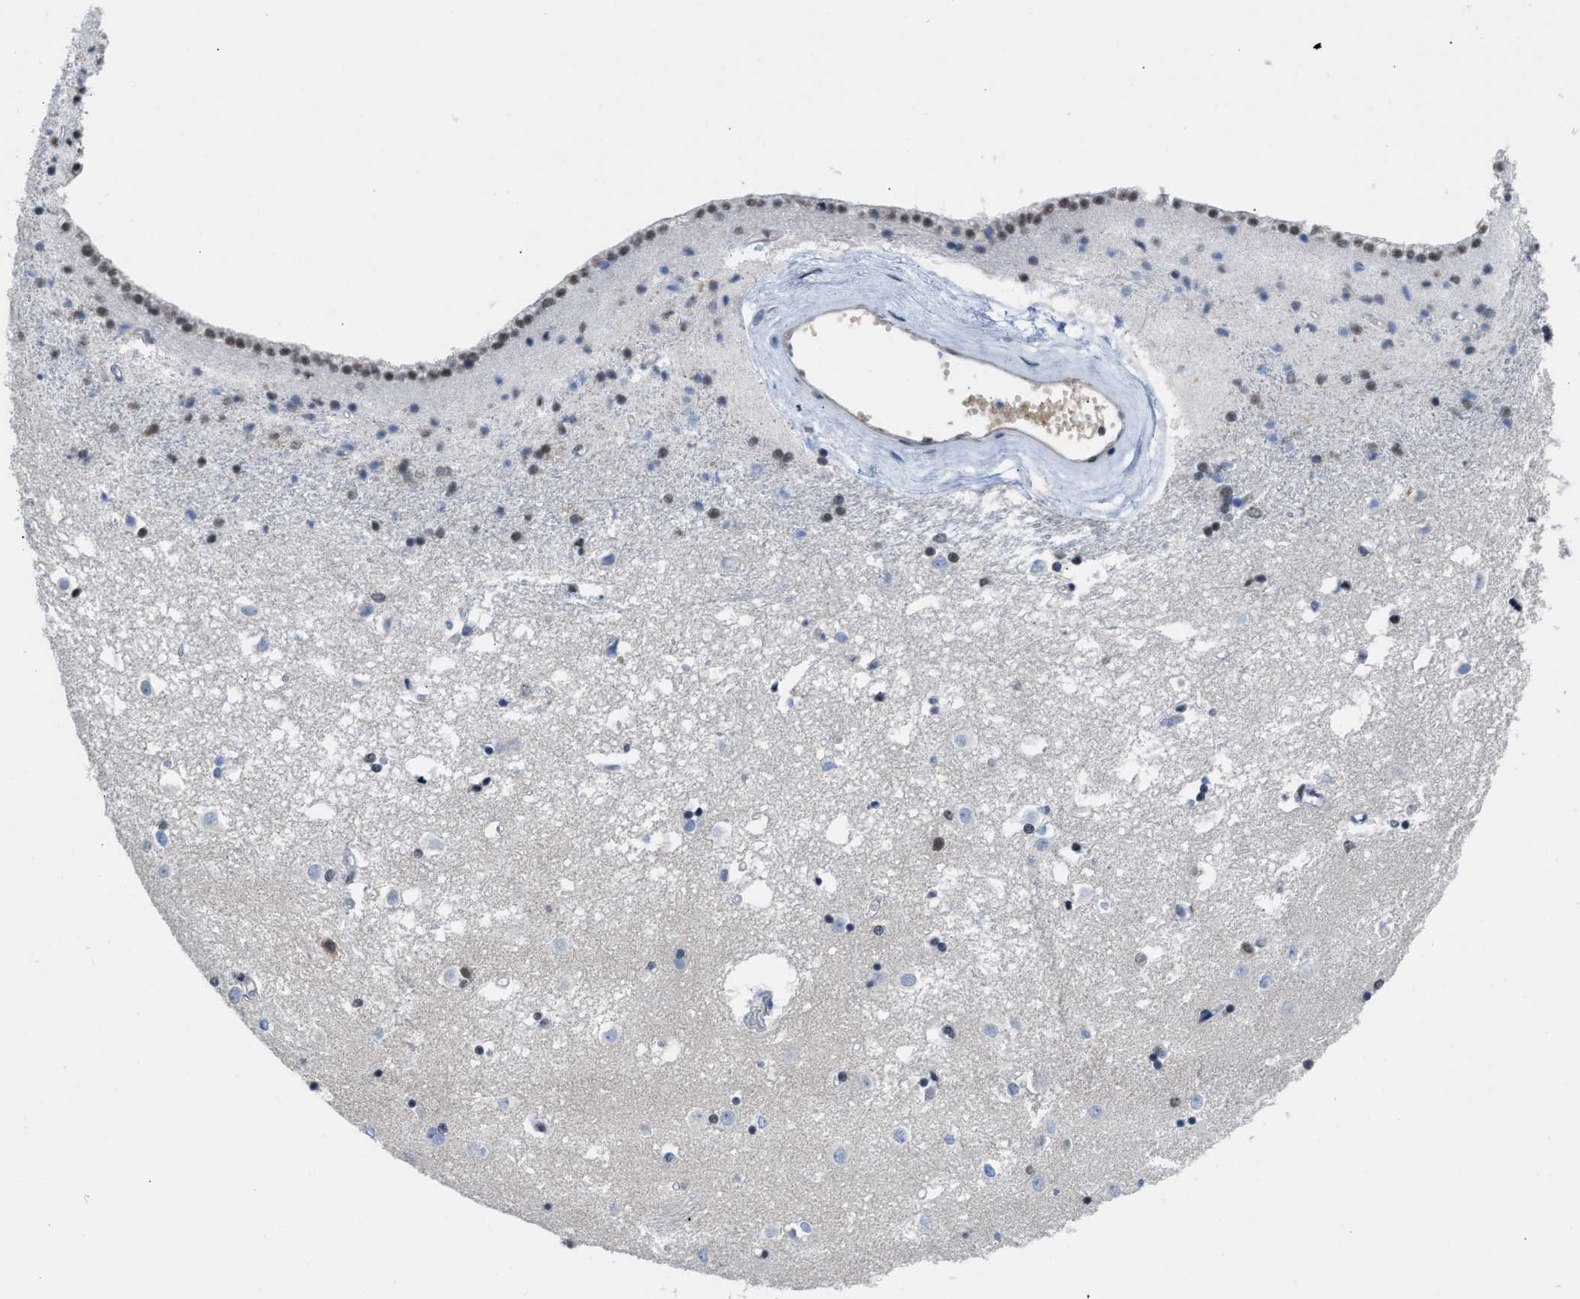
{"staining": {"intensity": "moderate", "quantity": "<25%", "location": "nuclear"}, "tissue": "caudate", "cell_type": "Glial cells", "image_type": "normal", "snomed": [{"axis": "morphology", "description": "Normal tissue, NOS"}, {"axis": "topography", "description": "Lateral ventricle wall"}], "caption": "Caudate was stained to show a protein in brown. There is low levels of moderate nuclear staining in approximately <25% of glial cells. (DAB = brown stain, brightfield microscopy at high magnification).", "gene": "SCAF4", "patient": {"sex": "male", "age": 45}}